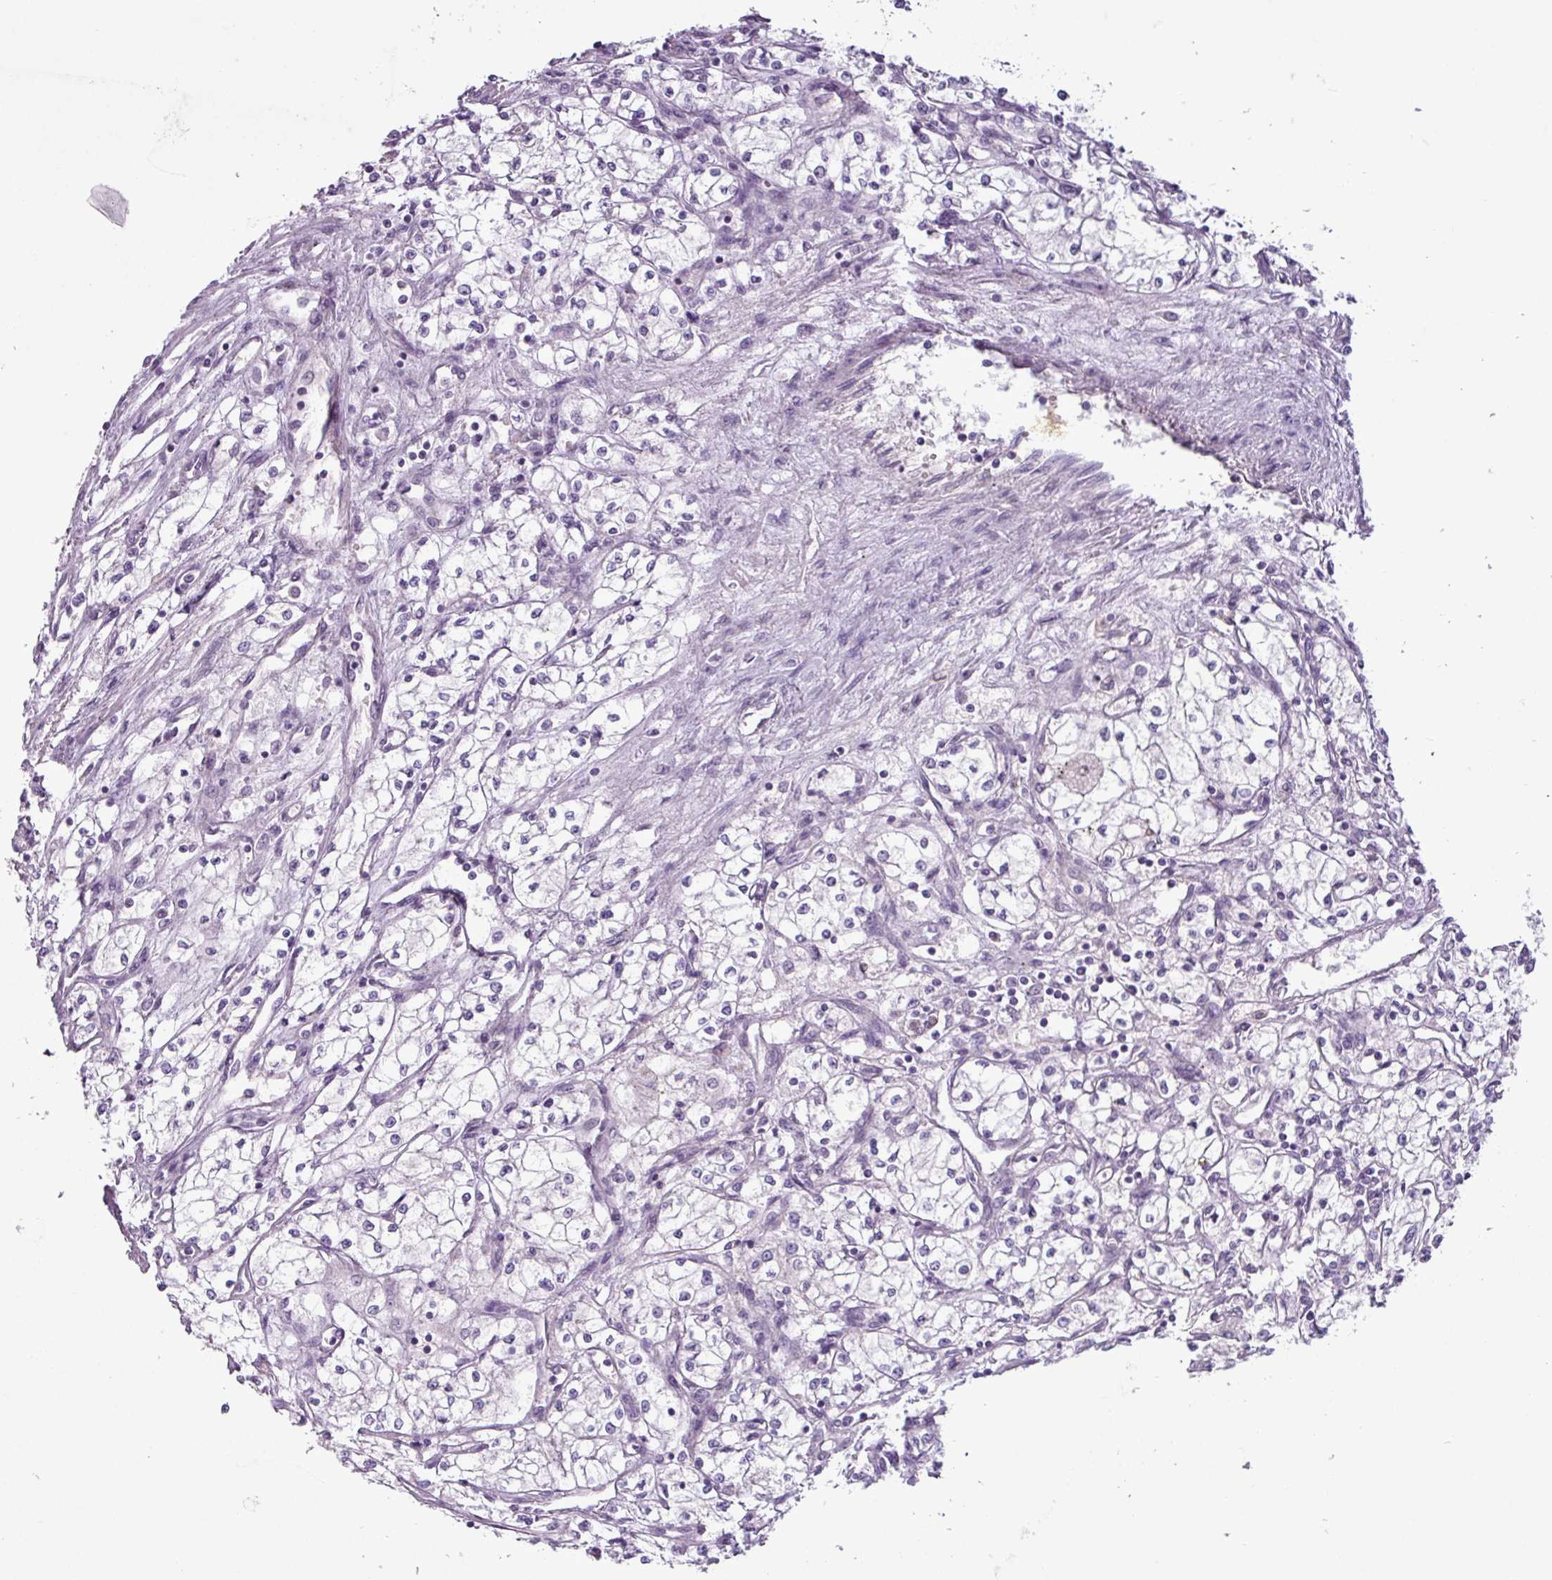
{"staining": {"intensity": "negative", "quantity": "none", "location": "none"}, "tissue": "renal cancer", "cell_type": "Tumor cells", "image_type": "cancer", "snomed": [{"axis": "morphology", "description": "Adenocarcinoma, NOS"}, {"axis": "topography", "description": "Kidney"}], "caption": "Protein analysis of renal adenocarcinoma displays no significant staining in tumor cells. (DAB immunohistochemistry, high magnification).", "gene": "C9orf24", "patient": {"sex": "male", "age": 59}}